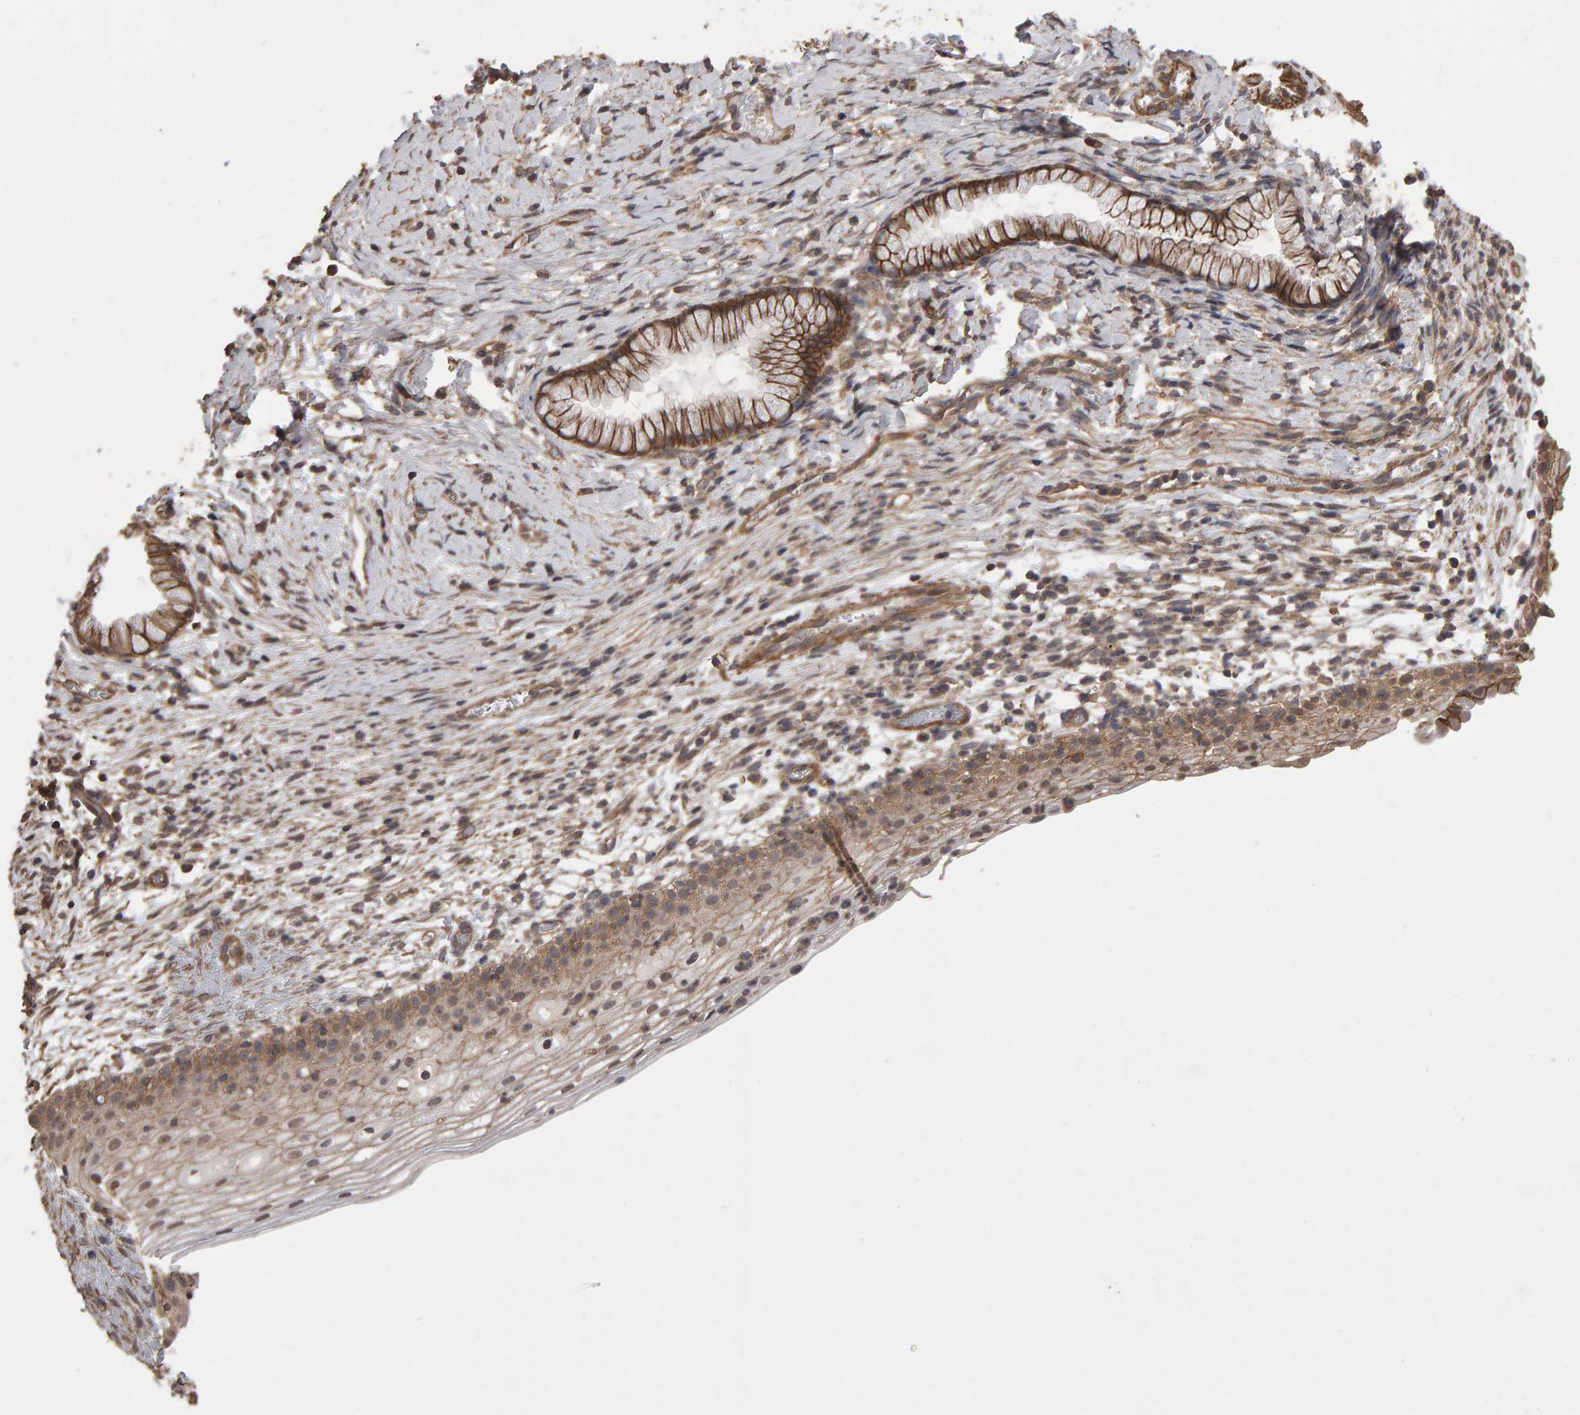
{"staining": {"intensity": "strong", "quantity": ">75%", "location": "cytoplasmic/membranous"}, "tissue": "cervix", "cell_type": "Glandular cells", "image_type": "normal", "snomed": [{"axis": "morphology", "description": "Normal tissue, NOS"}, {"axis": "topography", "description": "Cervix"}], "caption": "High-power microscopy captured an immunohistochemistry (IHC) histopathology image of benign cervix, revealing strong cytoplasmic/membranous staining in approximately >75% of glandular cells.", "gene": "SCRIB", "patient": {"sex": "female", "age": 72}}